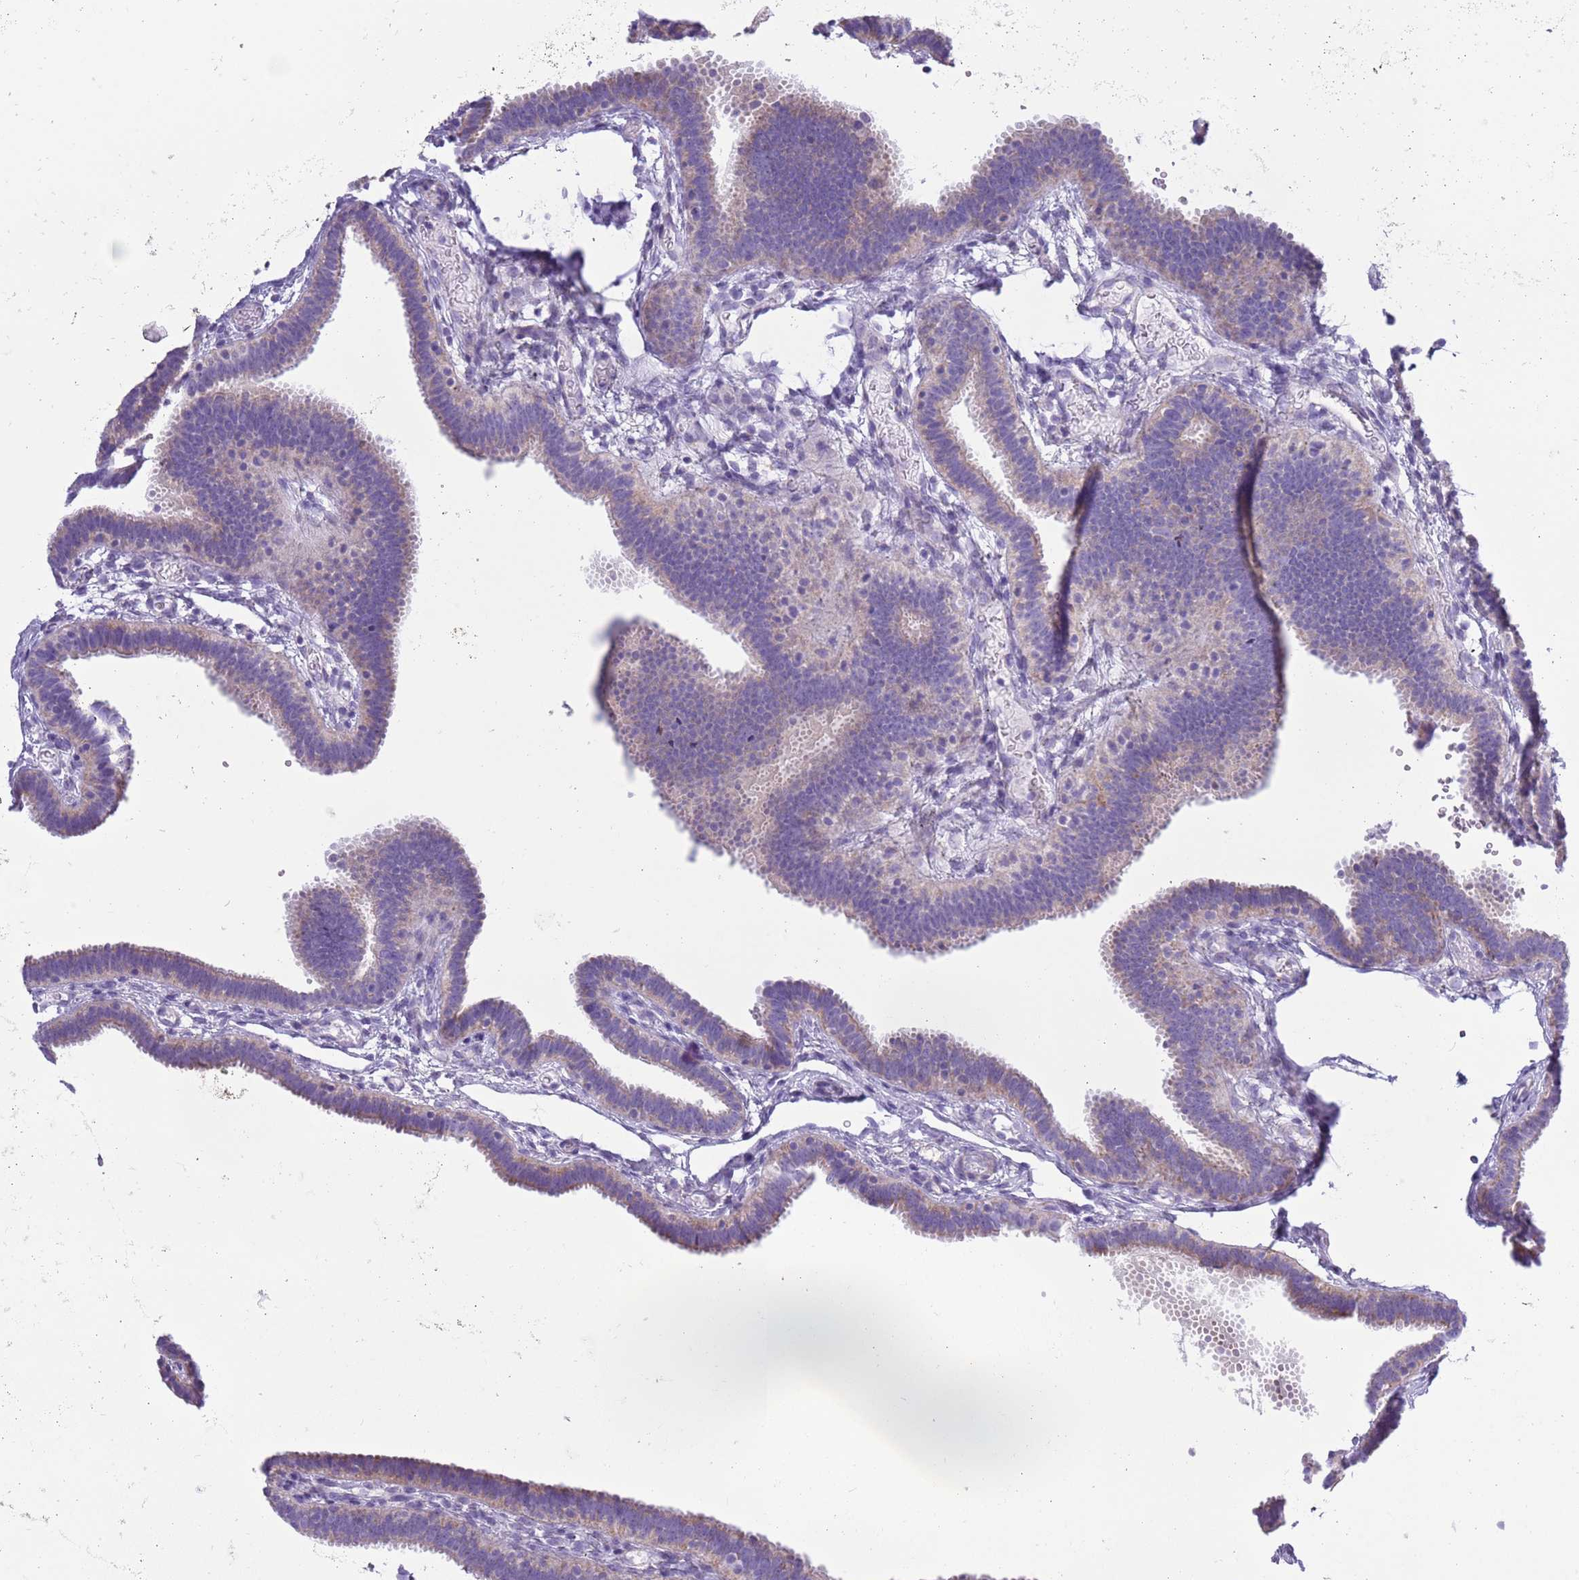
{"staining": {"intensity": "weak", "quantity": "<25%", "location": "cytoplasmic/membranous"}, "tissue": "fallopian tube", "cell_type": "Glandular cells", "image_type": "normal", "snomed": [{"axis": "morphology", "description": "Normal tissue, NOS"}, {"axis": "topography", "description": "Fallopian tube"}], "caption": "The micrograph shows no staining of glandular cells in unremarkable fallopian tube. (DAB (3,3'-diaminobenzidine) immunohistochemistry (IHC), high magnification).", "gene": "MOCOS", "patient": {"sex": "female", "age": 37}}